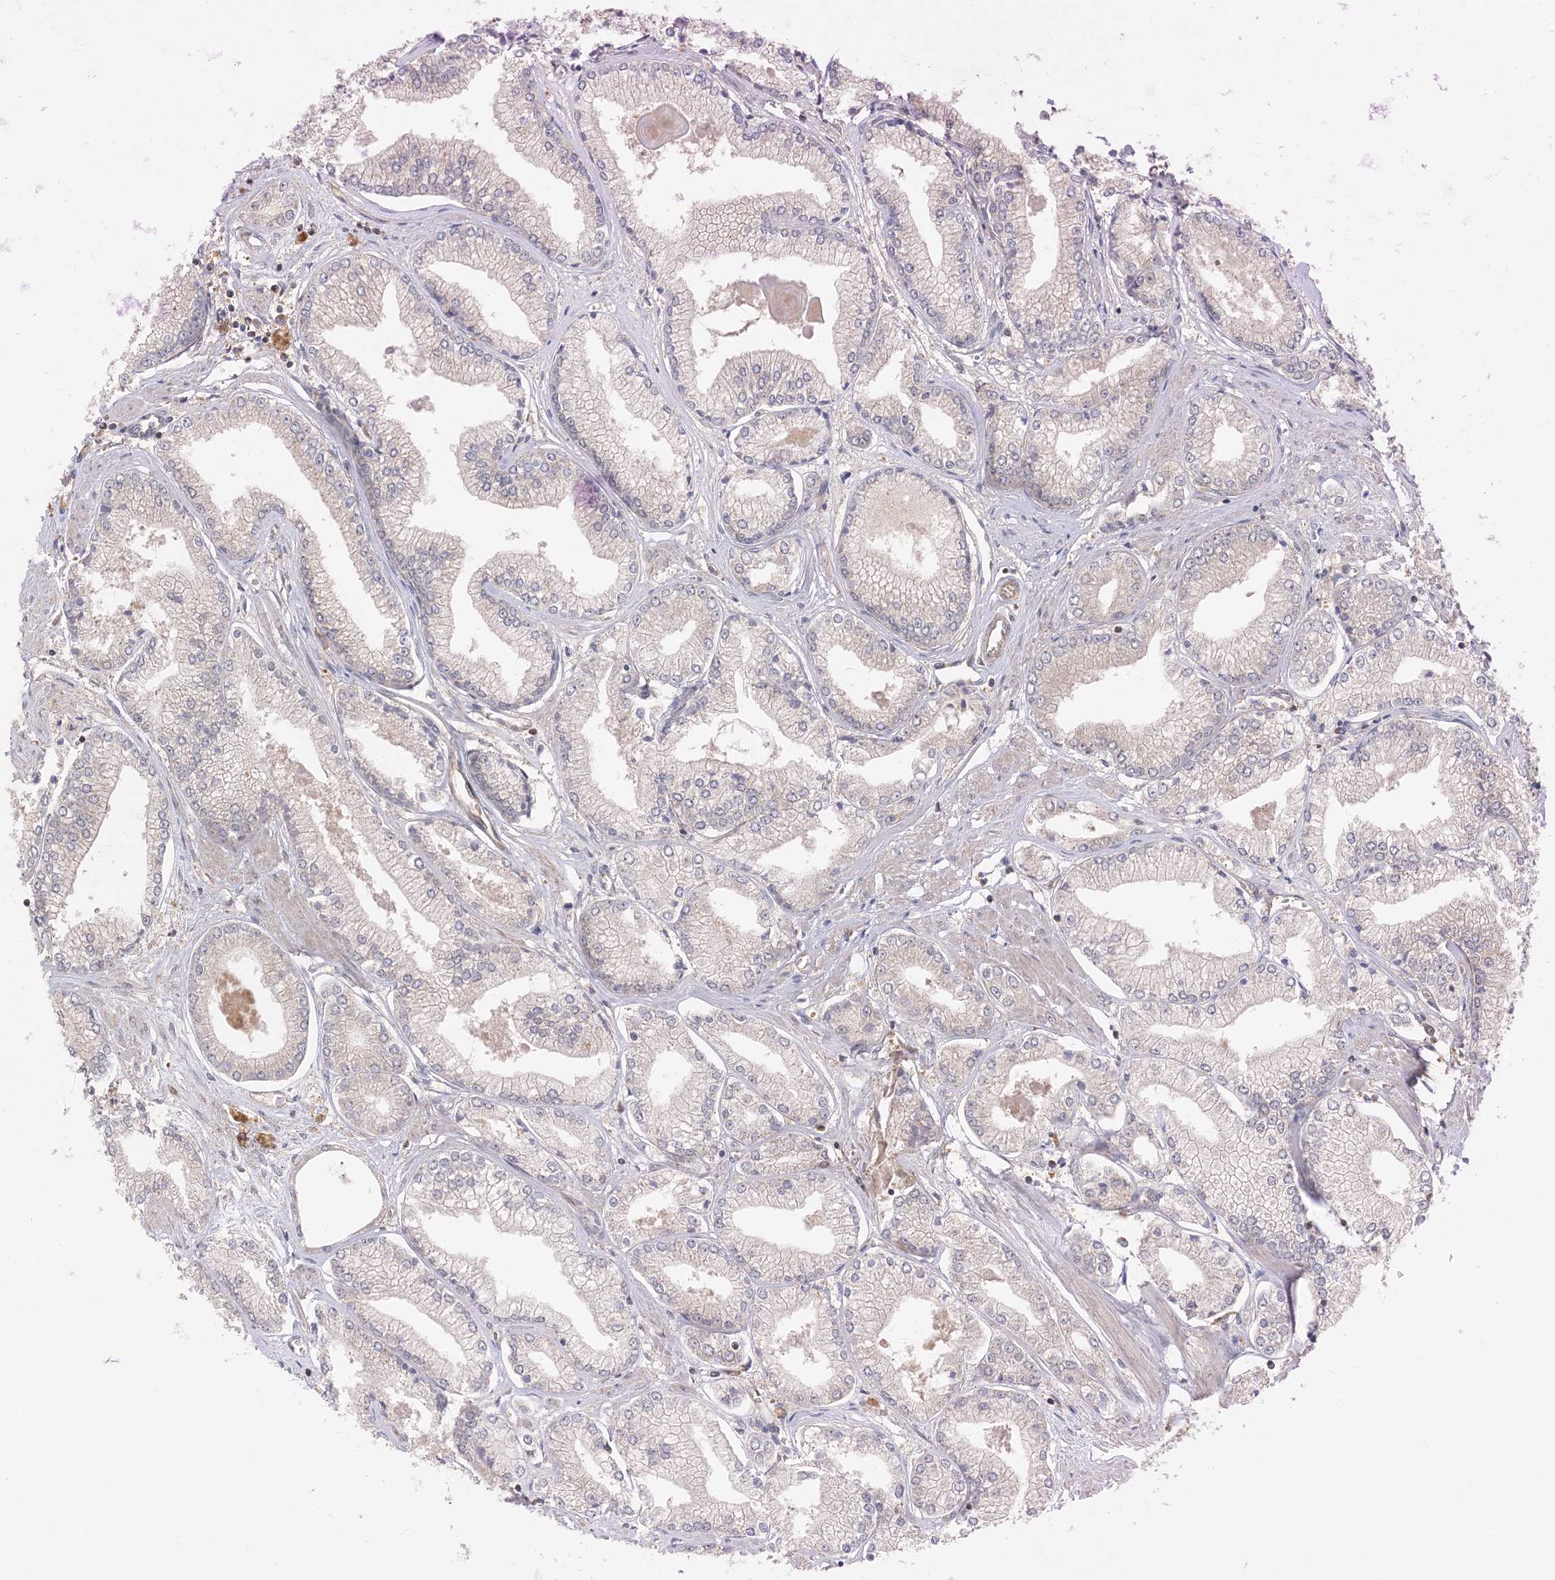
{"staining": {"intensity": "negative", "quantity": "none", "location": "none"}, "tissue": "prostate cancer", "cell_type": "Tumor cells", "image_type": "cancer", "snomed": [{"axis": "morphology", "description": "Adenocarcinoma, Low grade"}, {"axis": "topography", "description": "Prostate"}], "caption": "Photomicrograph shows no significant protein expression in tumor cells of prostate cancer (adenocarcinoma (low-grade)). Brightfield microscopy of immunohistochemistry stained with DAB (3,3'-diaminobenzidine) (brown) and hematoxylin (blue), captured at high magnification.", "gene": "OBI1", "patient": {"sex": "male", "age": 60}}